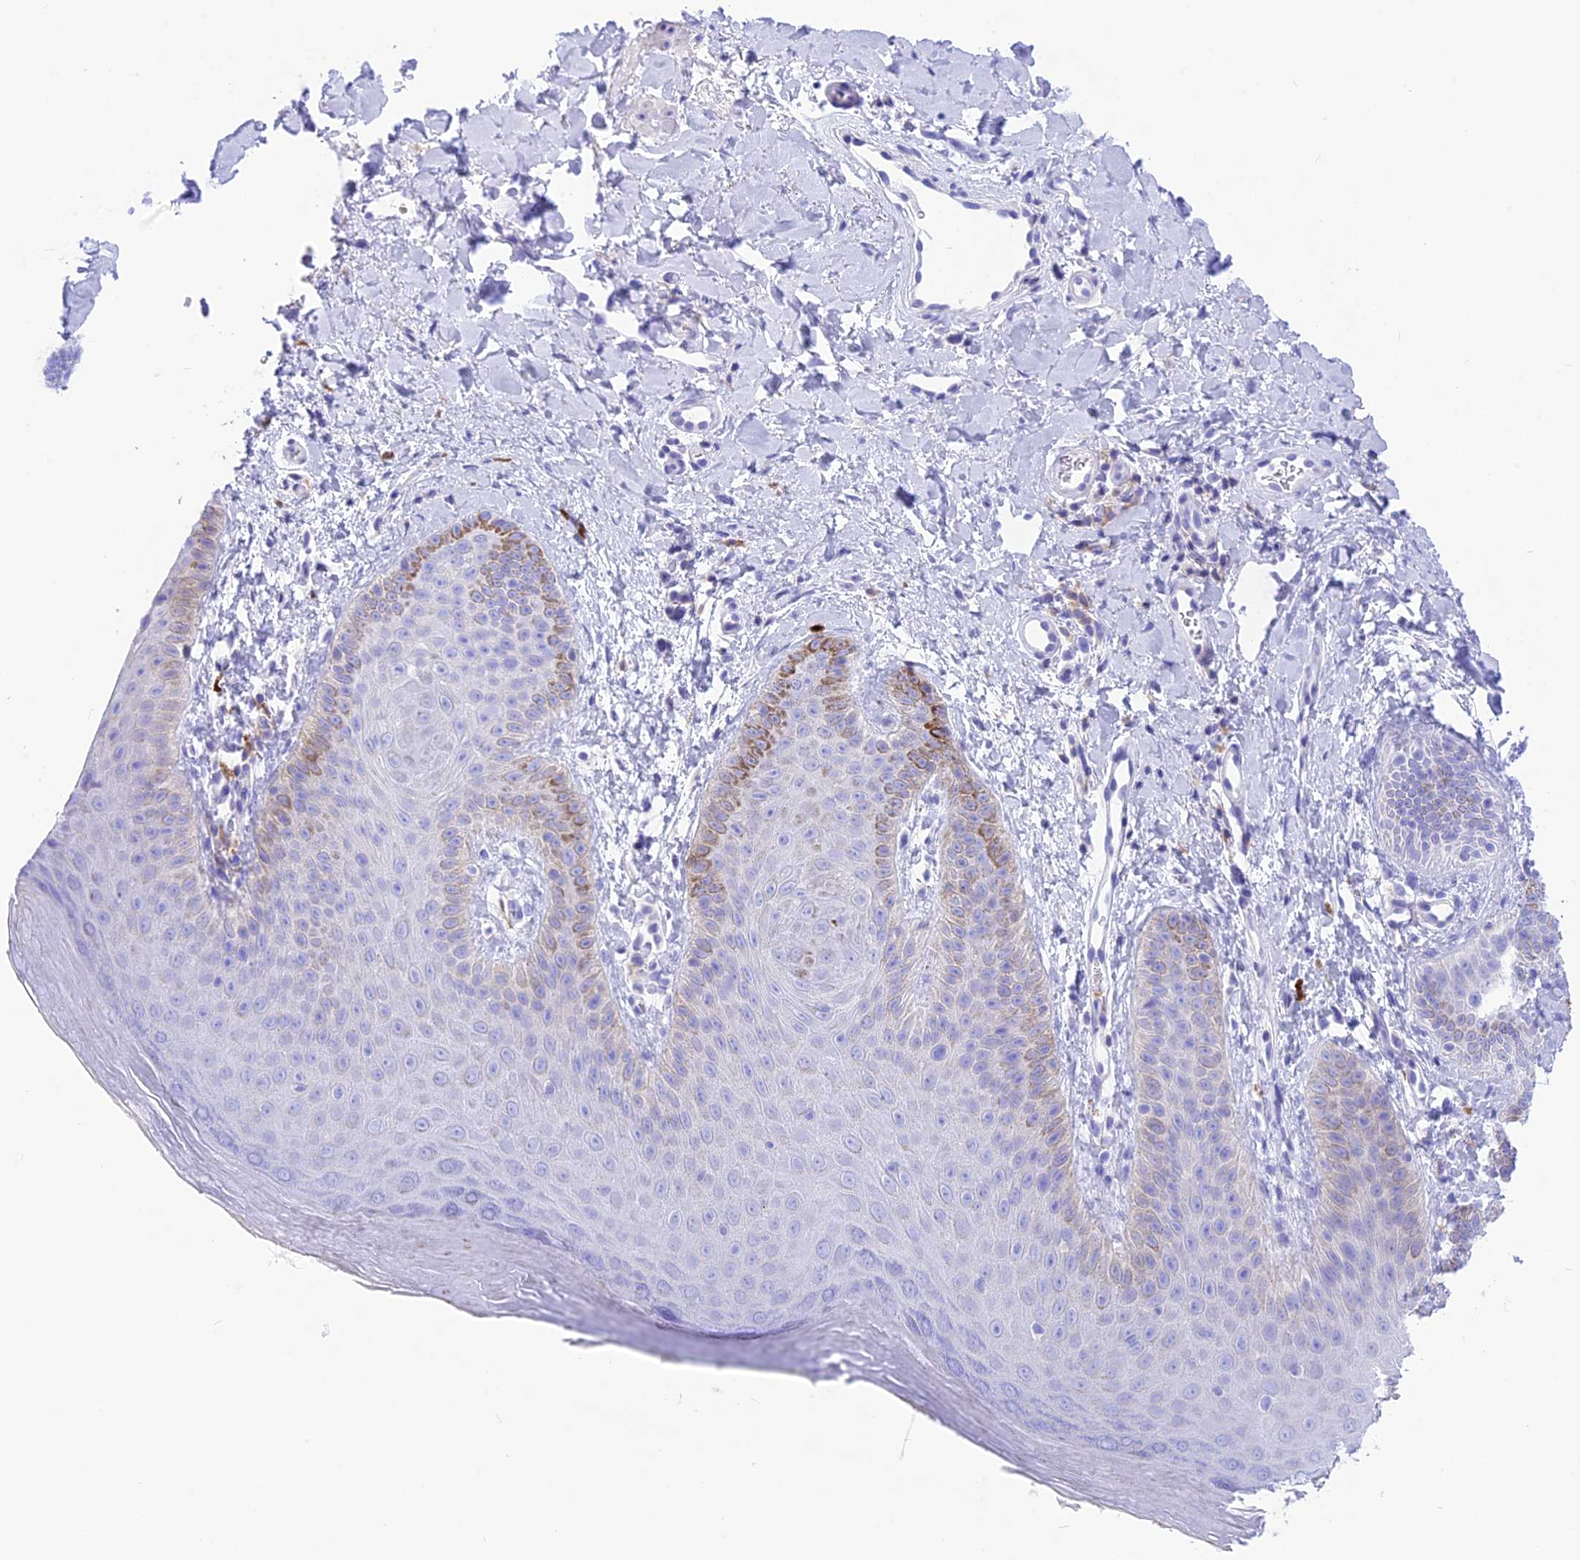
{"staining": {"intensity": "moderate", "quantity": "<25%", "location": "cytoplasmic/membranous"}, "tissue": "skin", "cell_type": "Epidermal cells", "image_type": "normal", "snomed": [{"axis": "morphology", "description": "Normal tissue, NOS"}, {"axis": "morphology", "description": "Neoplasm, malignant, NOS"}, {"axis": "topography", "description": "Anal"}], "caption": "Brown immunohistochemical staining in normal human skin demonstrates moderate cytoplasmic/membranous staining in approximately <25% of epidermal cells.", "gene": "GLYATL1B", "patient": {"sex": "male", "age": 47}}